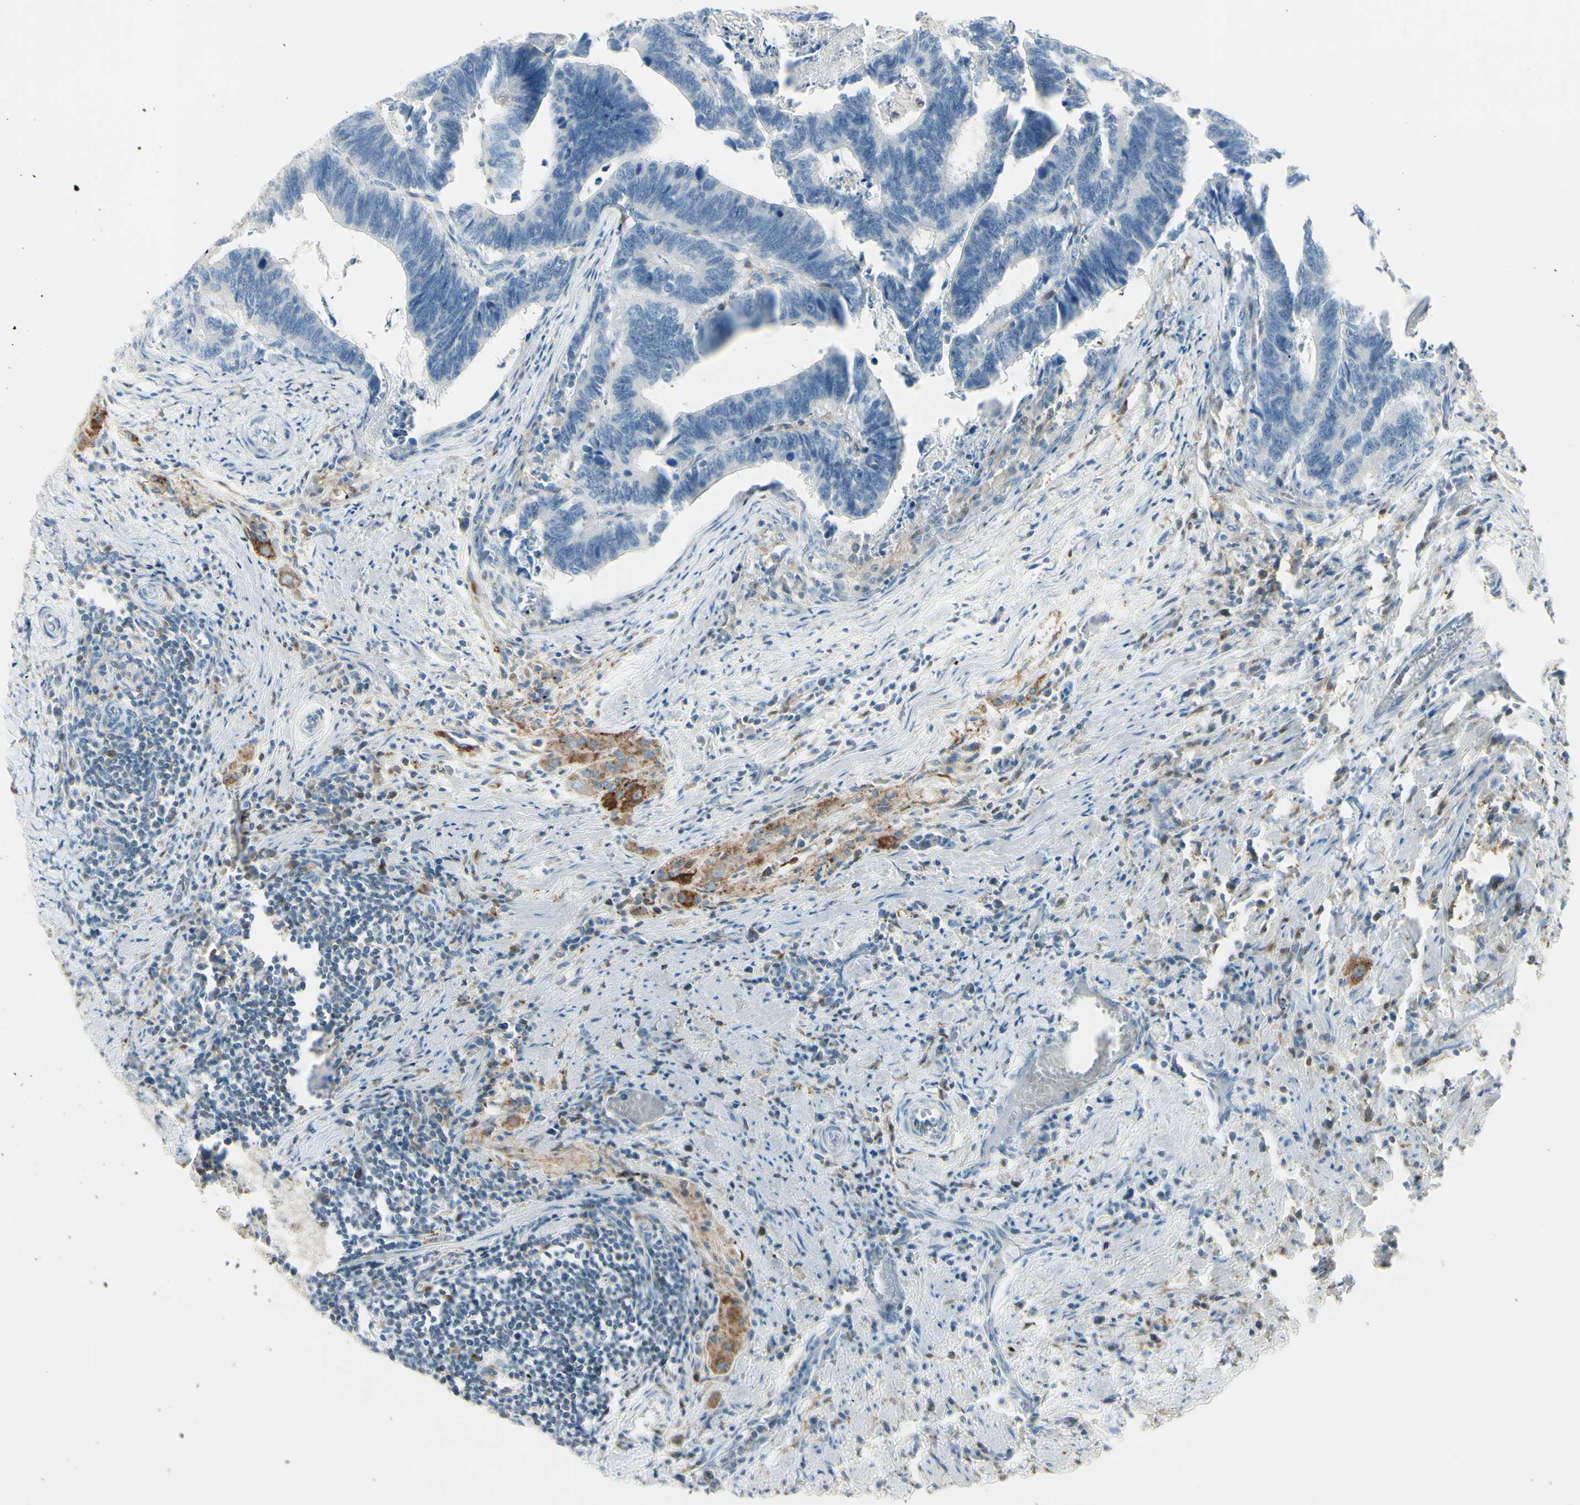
{"staining": {"intensity": "negative", "quantity": "none", "location": "none"}, "tissue": "colorectal cancer", "cell_type": "Tumor cells", "image_type": "cancer", "snomed": [{"axis": "morphology", "description": "Adenocarcinoma, NOS"}, {"axis": "topography", "description": "Colon"}], "caption": "IHC micrograph of colorectal cancer (adenocarcinoma) stained for a protein (brown), which displays no staining in tumor cells.", "gene": "CYRIB", "patient": {"sex": "male", "age": 72}}